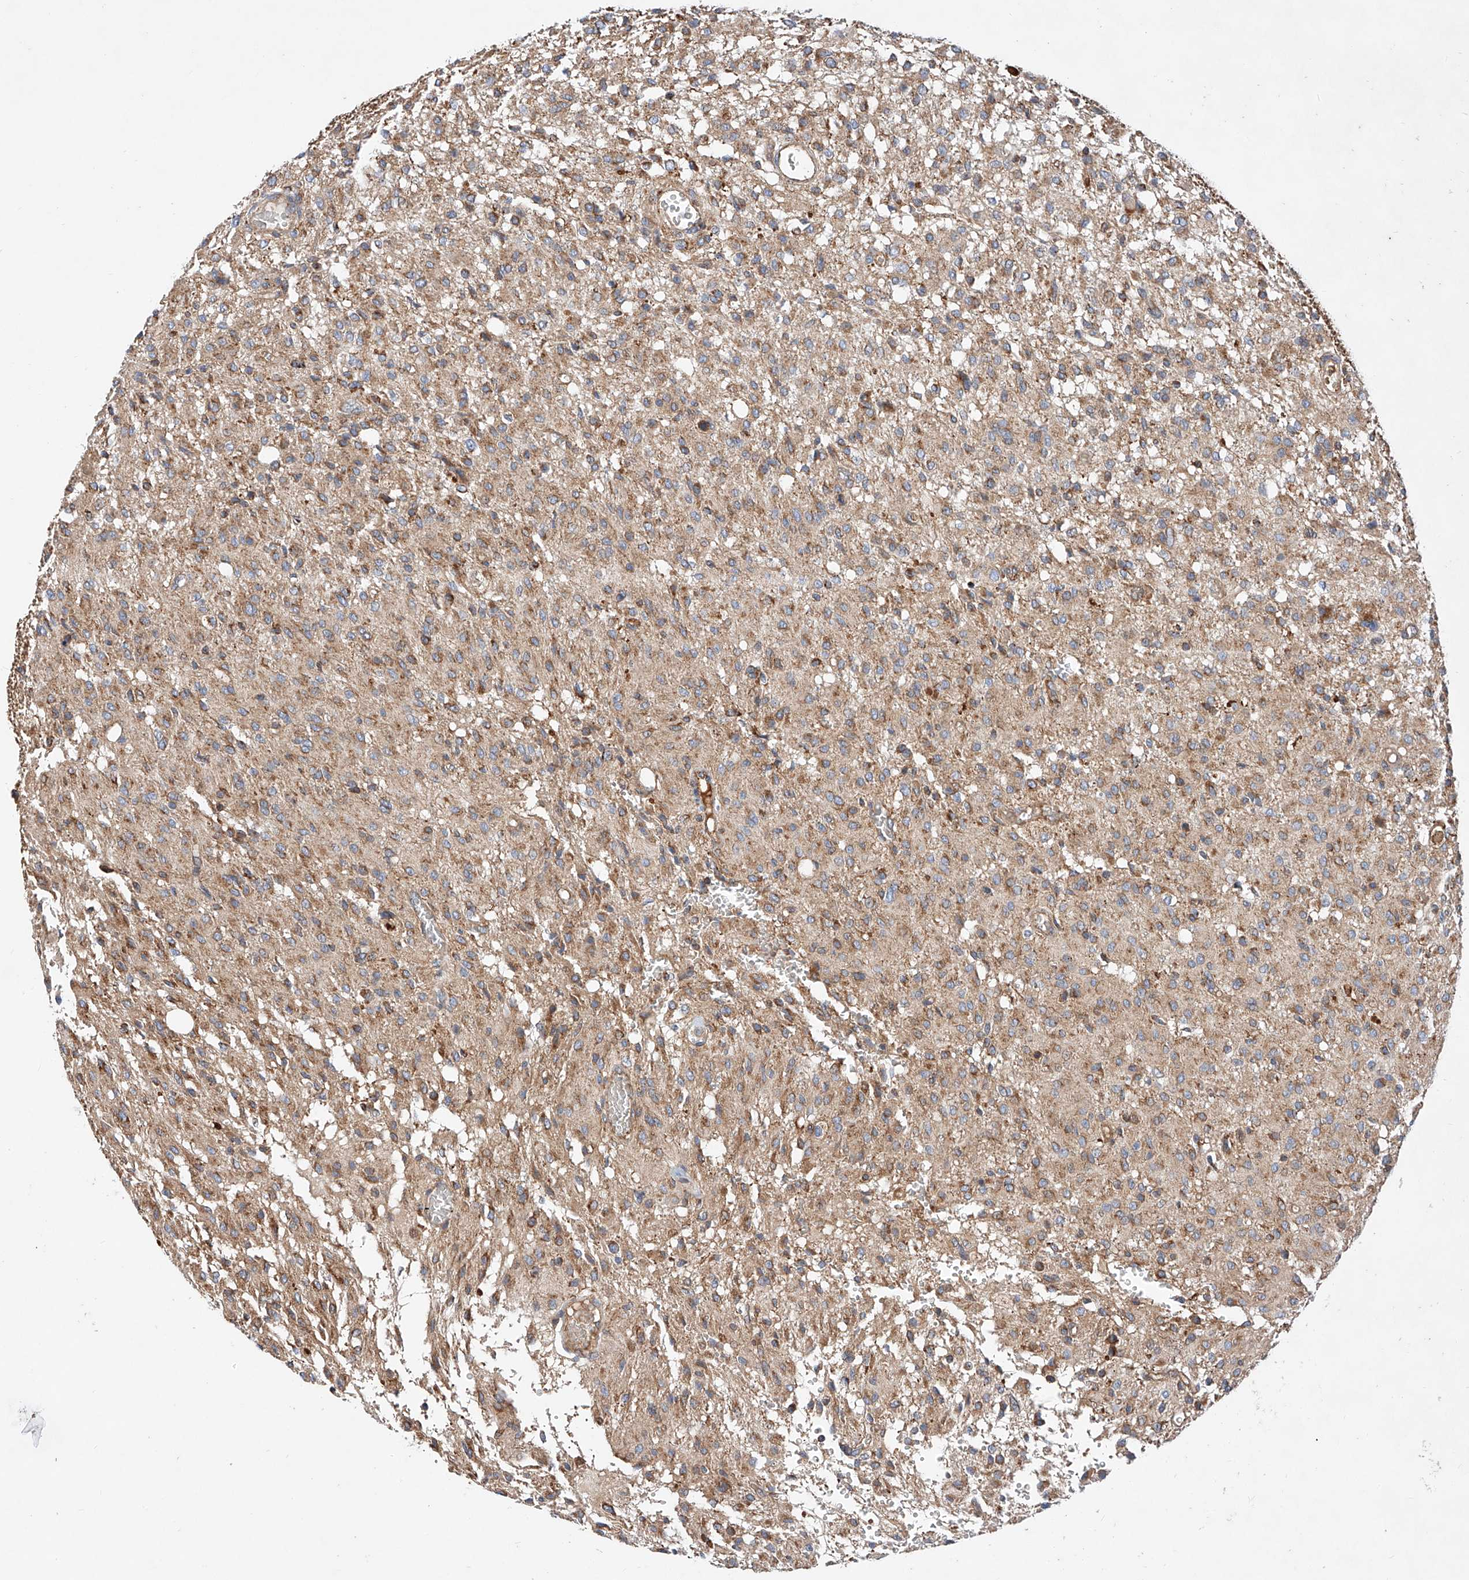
{"staining": {"intensity": "moderate", "quantity": "25%-75%", "location": "cytoplasmic/membranous"}, "tissue": "glioma", "cell_type": "Tumor cells", "image_type": "cancer", "snomed": [{"axis": "morphology", "description": "Glioma, malignant, High grade"}, {"axis": "topography", "description": "Brain"}], "caption": "Tumor cells reveal medium levels of moderate cytoplasmic/membranous expression in about 25%-75% of cells in glioma. The staining is performed using DAB brown chromogen to label protein expression. The nuclei are counter-stained blue using hematoxylin.", "gene": "NR1D1", "patient": {"sex": "female", "age": 59}}